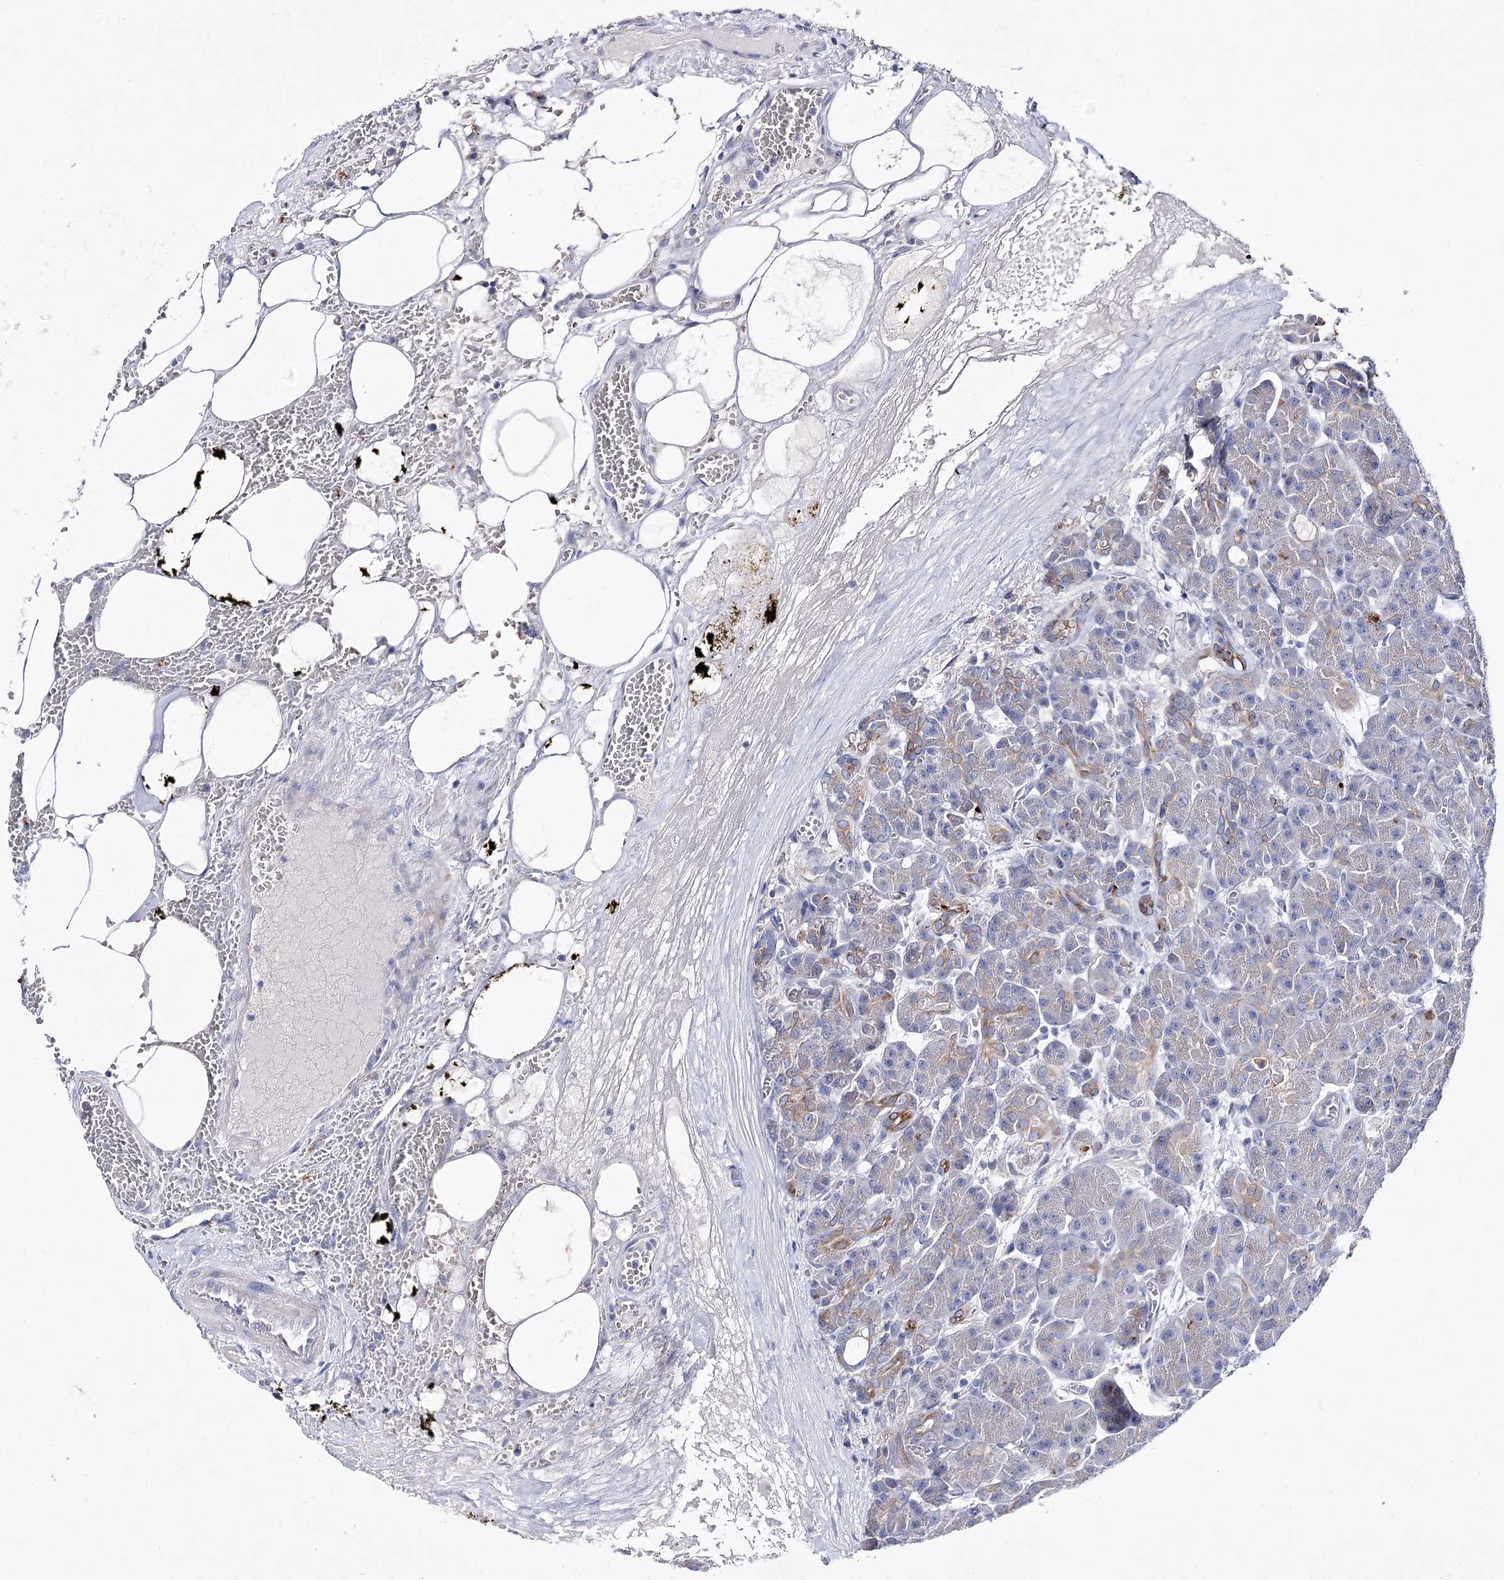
{"staining": {"intensity": "weak", "quantity": "<25%", "location": "cytoplasmic/membranous"}, "tissue": "pancreas", "cell_type": "Exocrine glandular cells", "image_type": "normal", "snomed": [{"axis": "morphology", "description": "Normal tissue, NOS"}, {"axis": "topography", "description": "Pancreas"}], "caption": "Immunohistochemical staining of unremarkable human pancreas shows no significant expression in exocrine glandular cells. Brightfield microscopy of immunohistochemistry (IHC) stained with DAB (brown) and hematoxylin (blue), captured at high magnification.", "gene": "LRRC14B", "patient": {"sex": "male", "age": 63}}